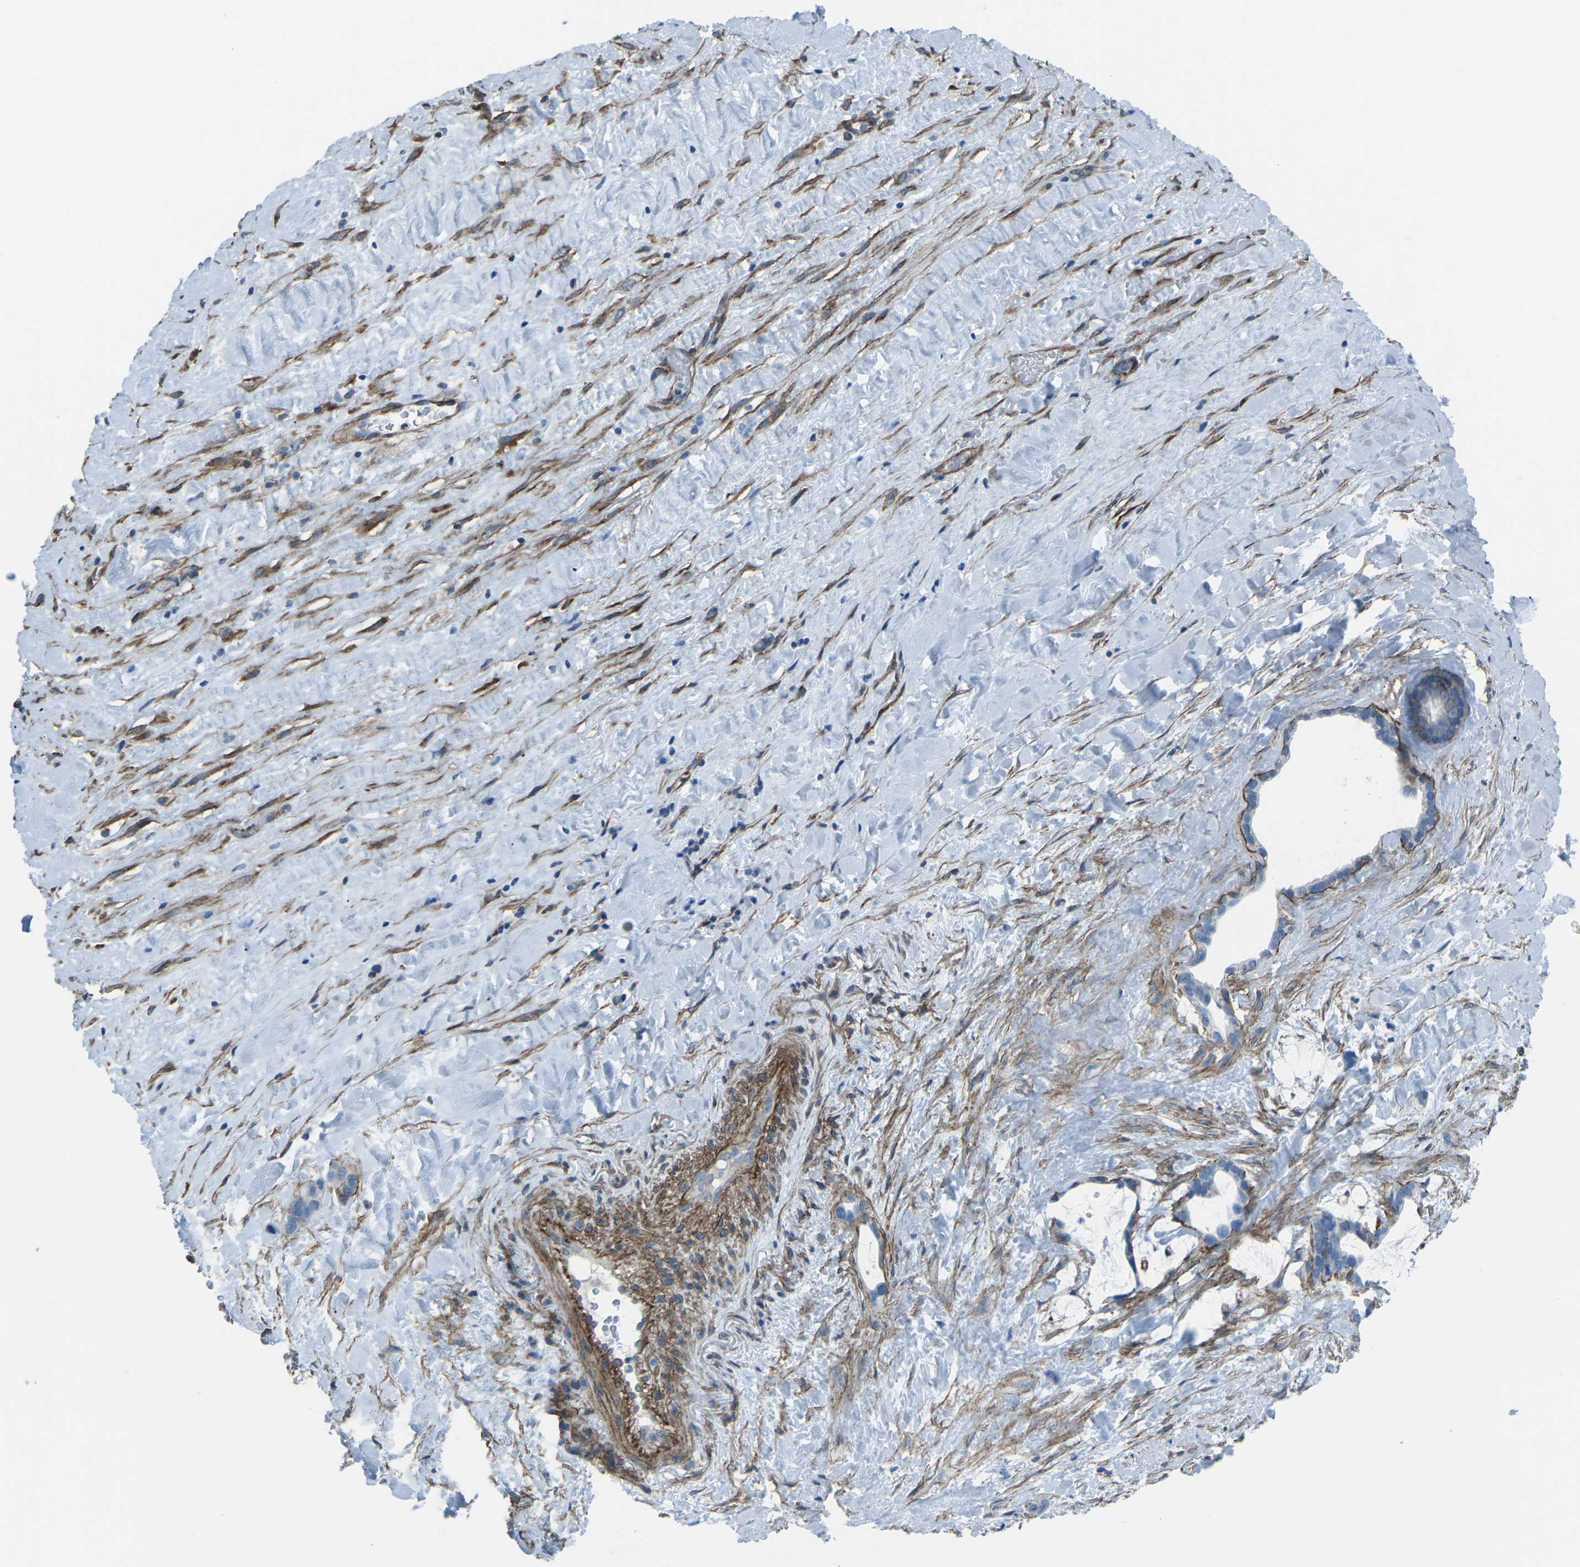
{"staining": {"intensity": "negative", "quantity": "none", "location": "none"}, "tissue": "liver cancer", "cell_type": "Tumor cells", "image_type": "cancer", "snomed": [{"axis": "morphology", "description": "Cholangiocarcinoma"}, {"axis": "topography", "description": "Liver"}], "caption": "This is an immunohistochemistry histopathology image of cholangiocarcinoma (liver). There is no expression in tumor cells.", "gene": "UTRN", "patient": {"sex": "female", "age": 65}}